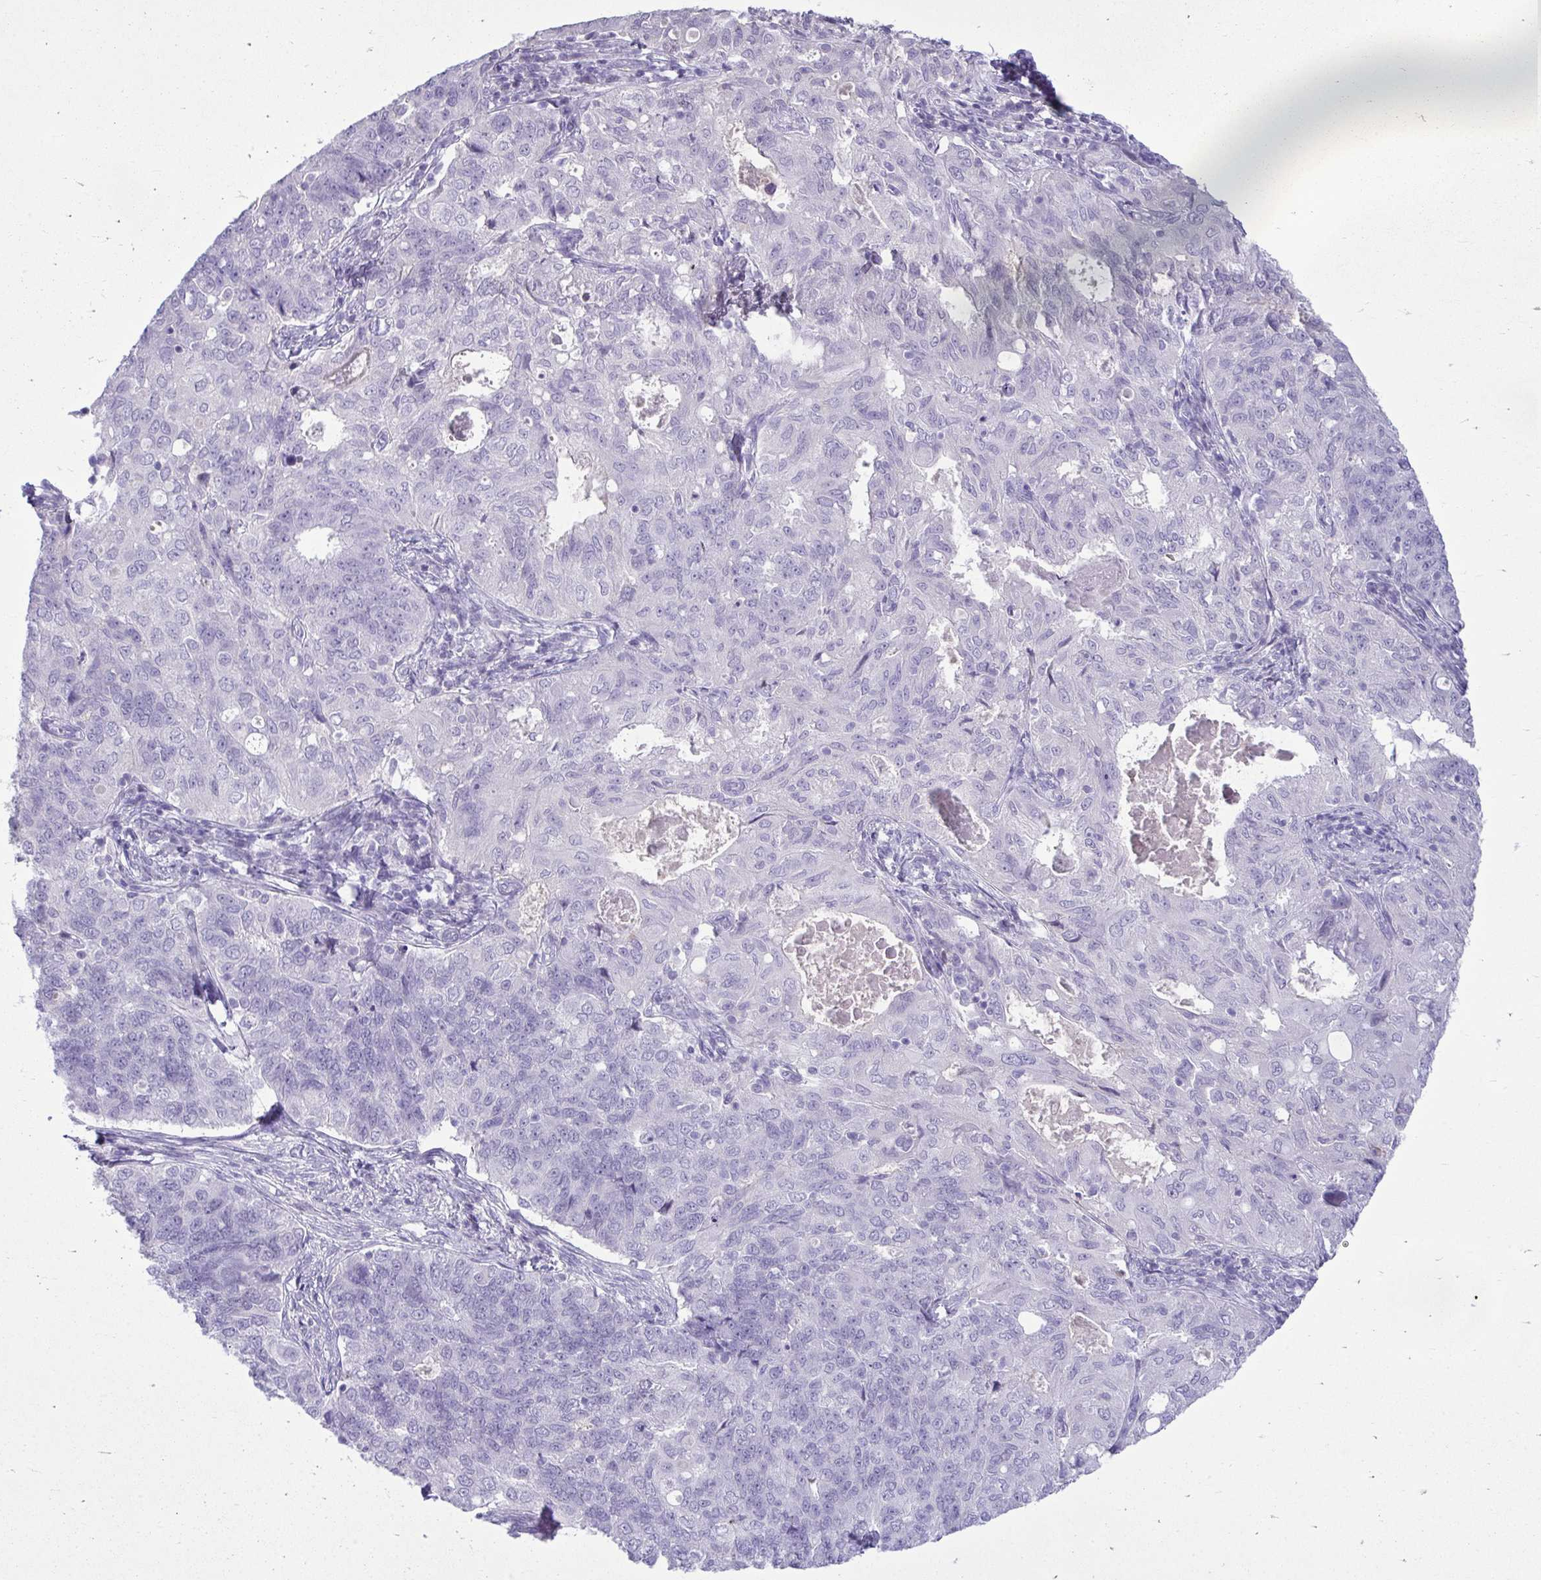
{"staining": {"intensity": "negative", "quantity": "none", "location": "none"}, "tissue": "endometrial cancer", "cell_type": "Tumor cells", "image_type": "cancer", "snomed": [{"axis": "morphology", "description": "Adenocarcinoma, NOS"}, {"axis": "topography", "description": "Endometrium"}], "caption": "IHC micrograph of neoplastic tissue: human endometrial cancer stained with DAB (3,3'-diaminobenzidine) demonstrates no significant protein staining in tumor cells.", "gene": "PIGZ", "patient": {"sex": "female", "age": 43}}